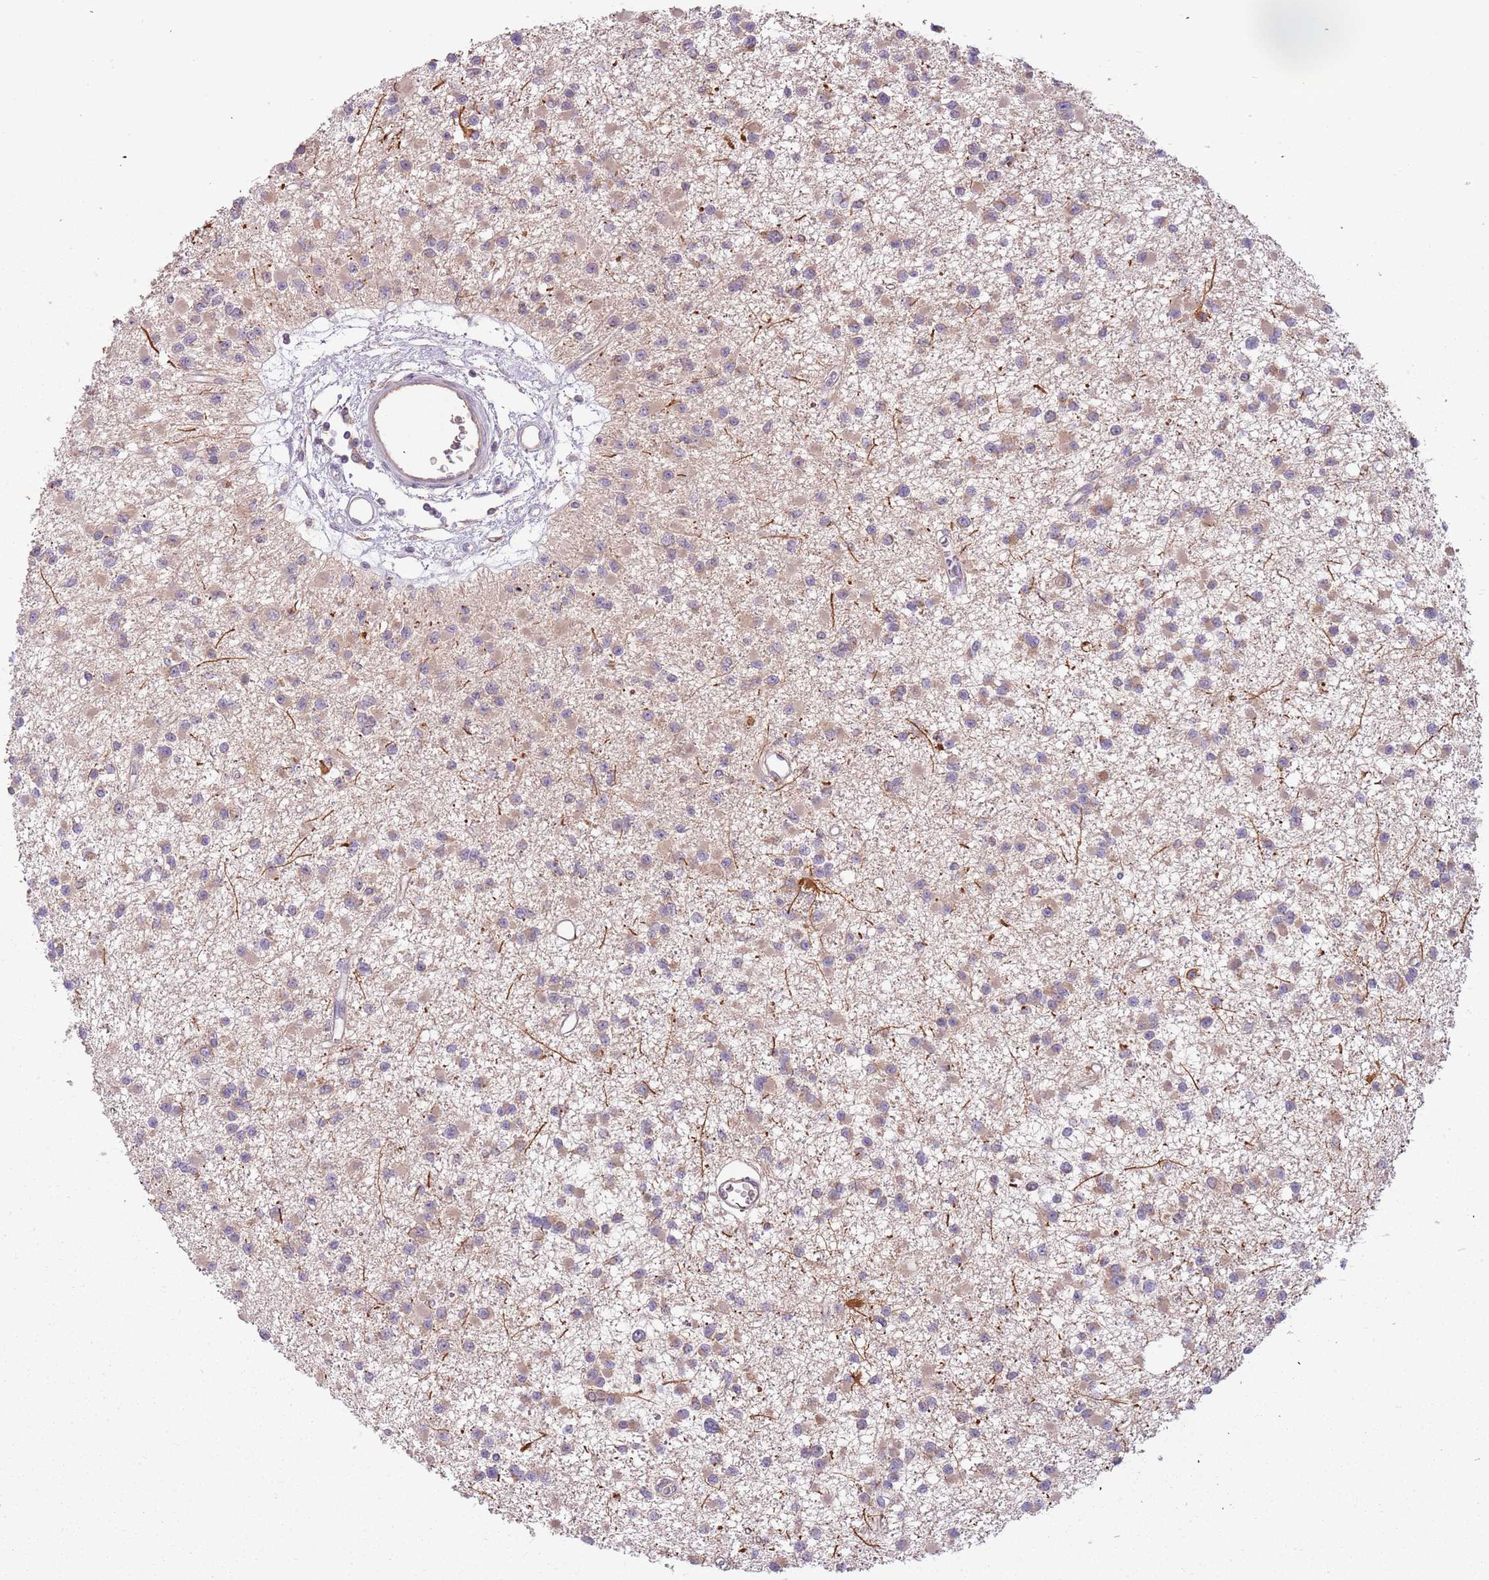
{"staining": {"intensity": "weak", "quantity": ">75%", "location": "cytoplasmic/membranous"}, "tissue": "glioma", "cell_type": "Tumor cells", "image_type": "cancer", "snomed": [{"axis": "morphology", "description": "Glioma, malignant, Low grade"}, {"axis": "topography", "description": "Brain"}], "caption": "Immunohistochemistry (IHC) staining of glioma, which displays low levels of weak cytoplasmic/membranous positivity in about >75% of tumor cells indicating weak cytoplasmic/membranous protein staining. The staining was performed using DAB (3,3'-diaminobenzidine) (brown) for protein detection and nuclei were counterstained in hematoxylin (blue).", "gene": "FECH", "patient": {"sex": "female", "age": 22}}